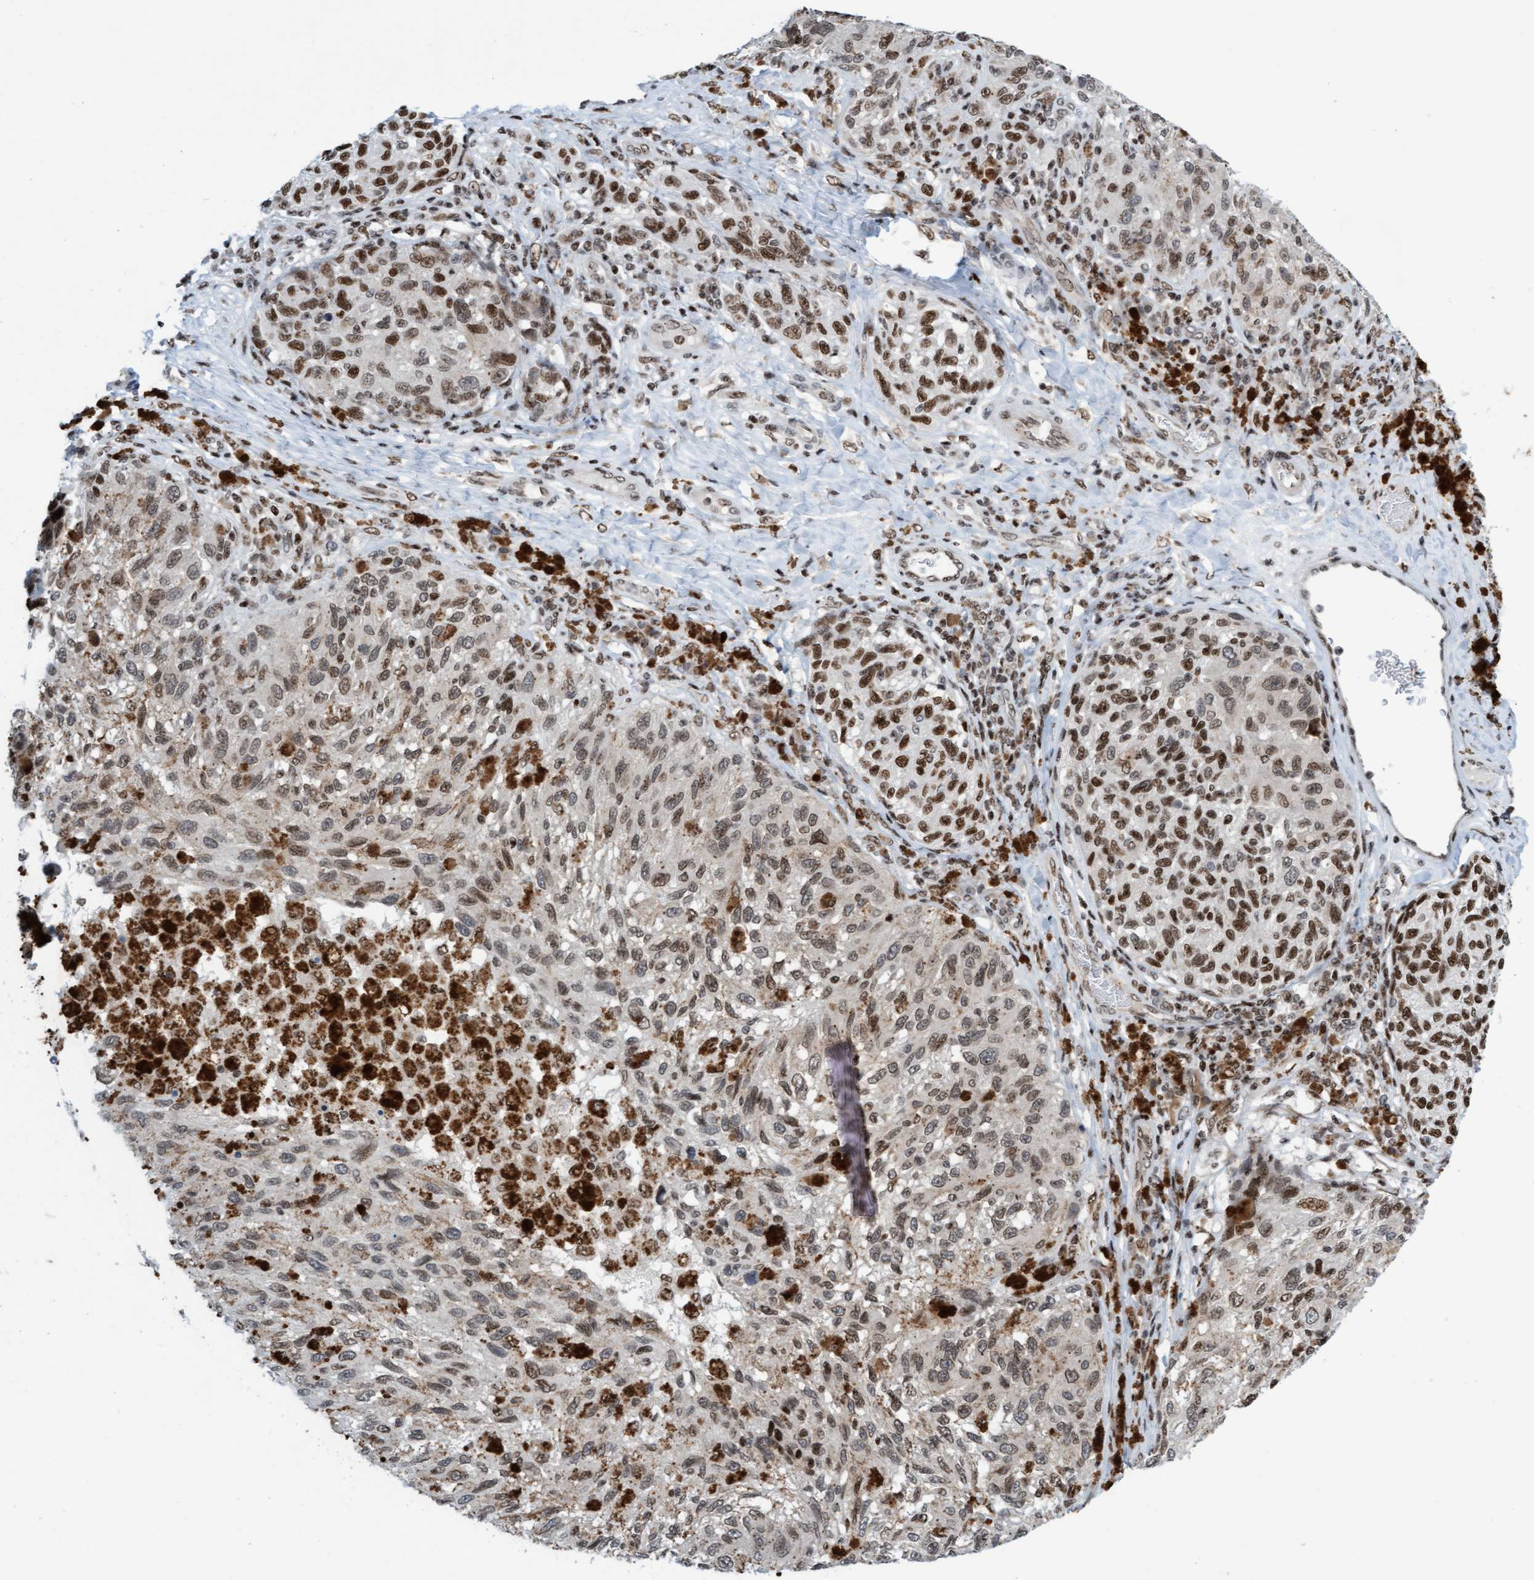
{"staining": {"intensity": "weak", "quantity": ">75%", "location": "nuclear"}, "tissue": "melanoma", "cell_type": "Tumor cells", "image_type": "cancer", "snomed": [{"axis": "morphology", "description": "Malignant melanoma, NOS"}, {"axis": "topography", "description": "Skin"}], "caption": "IHC image of neoplastic tissue: melanoma stained using immunohistochemistry exhibits low levels of weak protein expression localized specifically in the nuclear of tumor cells, appearing as a nuclear brown color.", "gene": "GLRX2", "patient": {"sex": "female", "age": 73}}